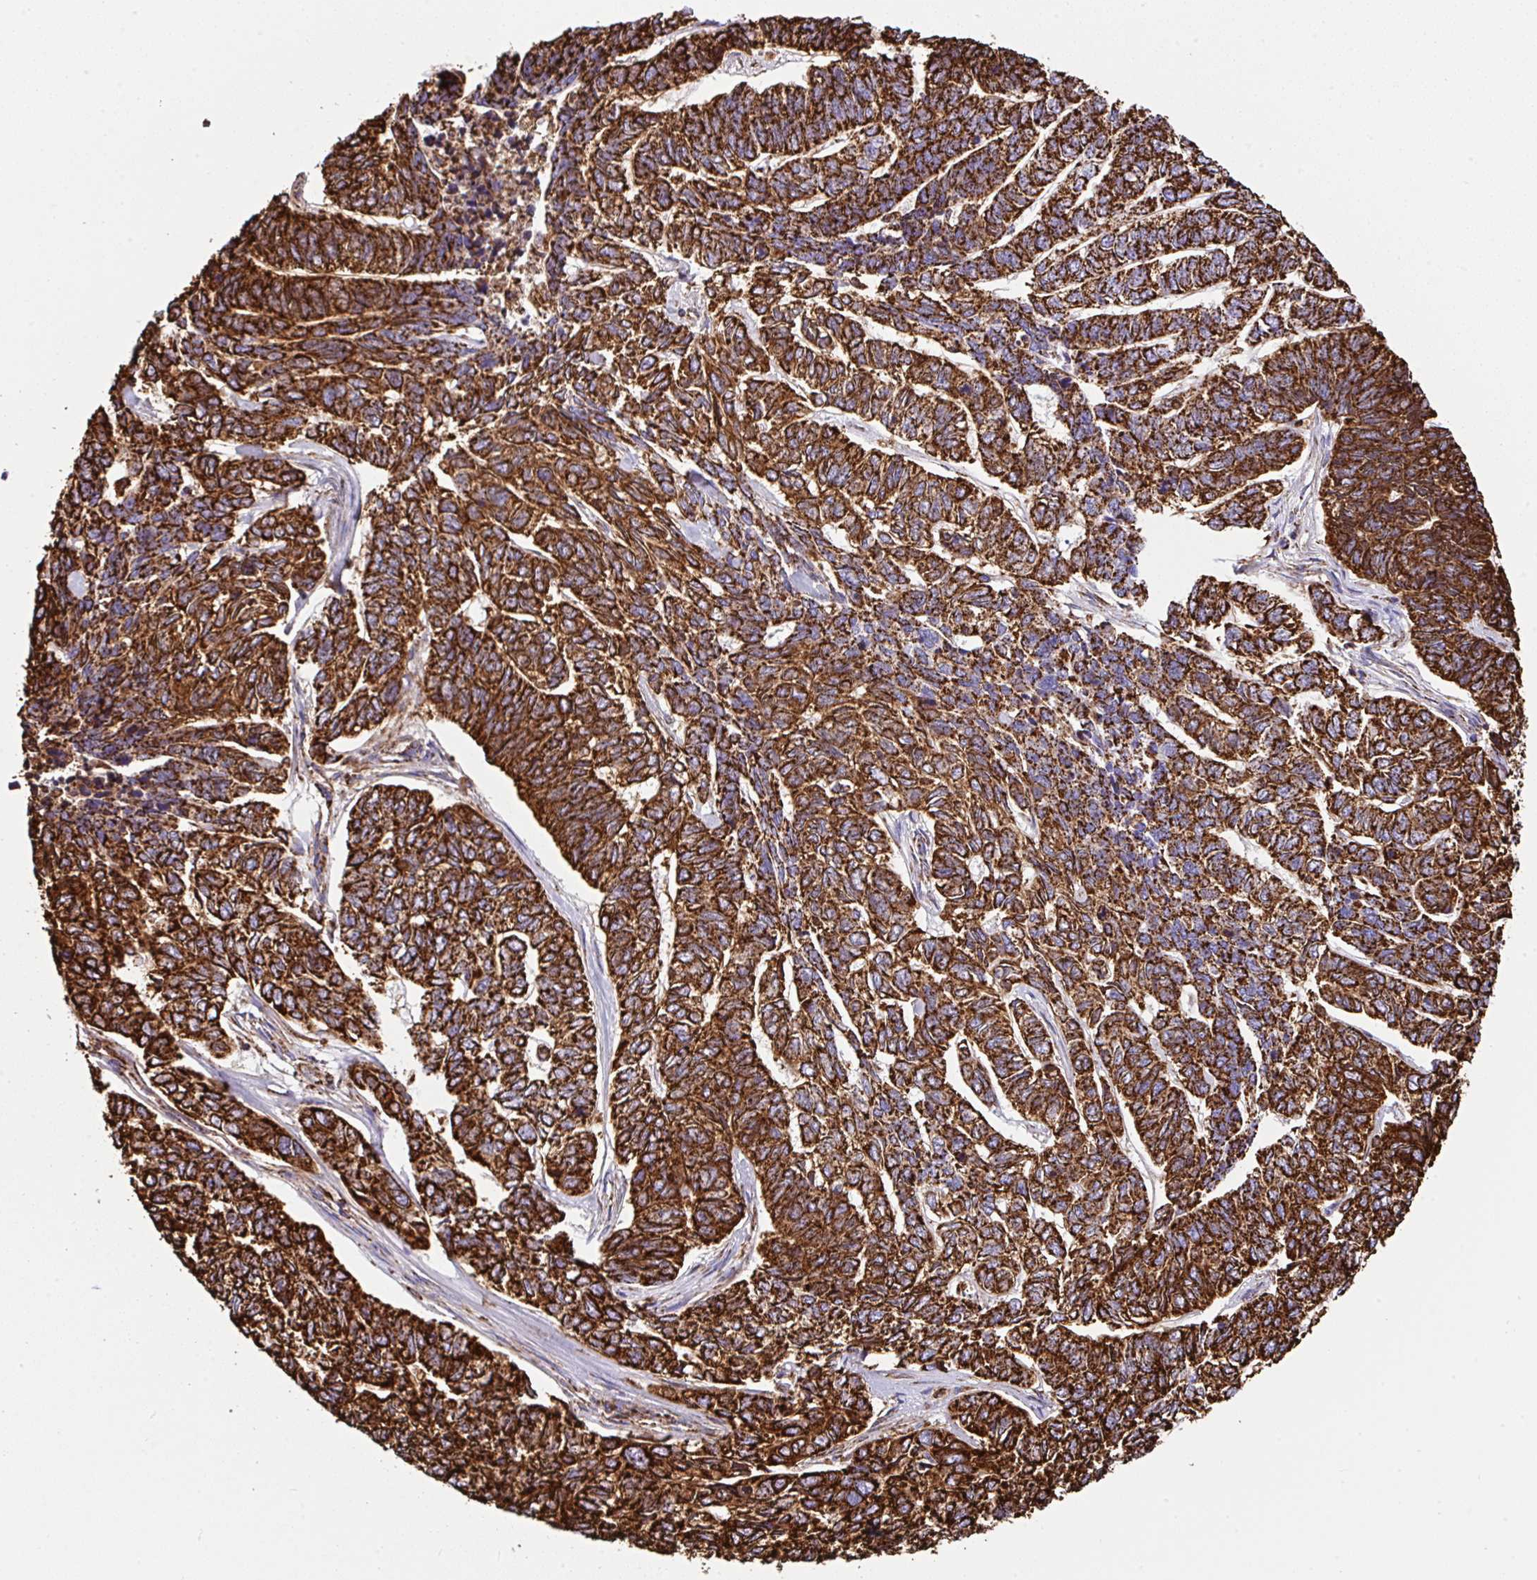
{"staining": {"intensity": "strong", "quantity": ">75%", "location": "cytoplasmic/membranous"}, "tissue": "skin cancer", "cell_type": "Tumor cells", "image_type": "cancer", "snomed": [{"axis": "morphology", "description": "Basal cell carcinoma"}, {"axis": "topography", "description": "Skin"}], "caption": "IHC histopathology image of neoplastic tissue: skin cancer stained using IHC displays high levels of strong protein expression localized specifically in the cytoplasmic/membranous of tumor cells, appearing as a cytoplasmic/membranous brown color.", "gene": "ANKRD33B", "patient": {"sex": "female", "age": 65}}